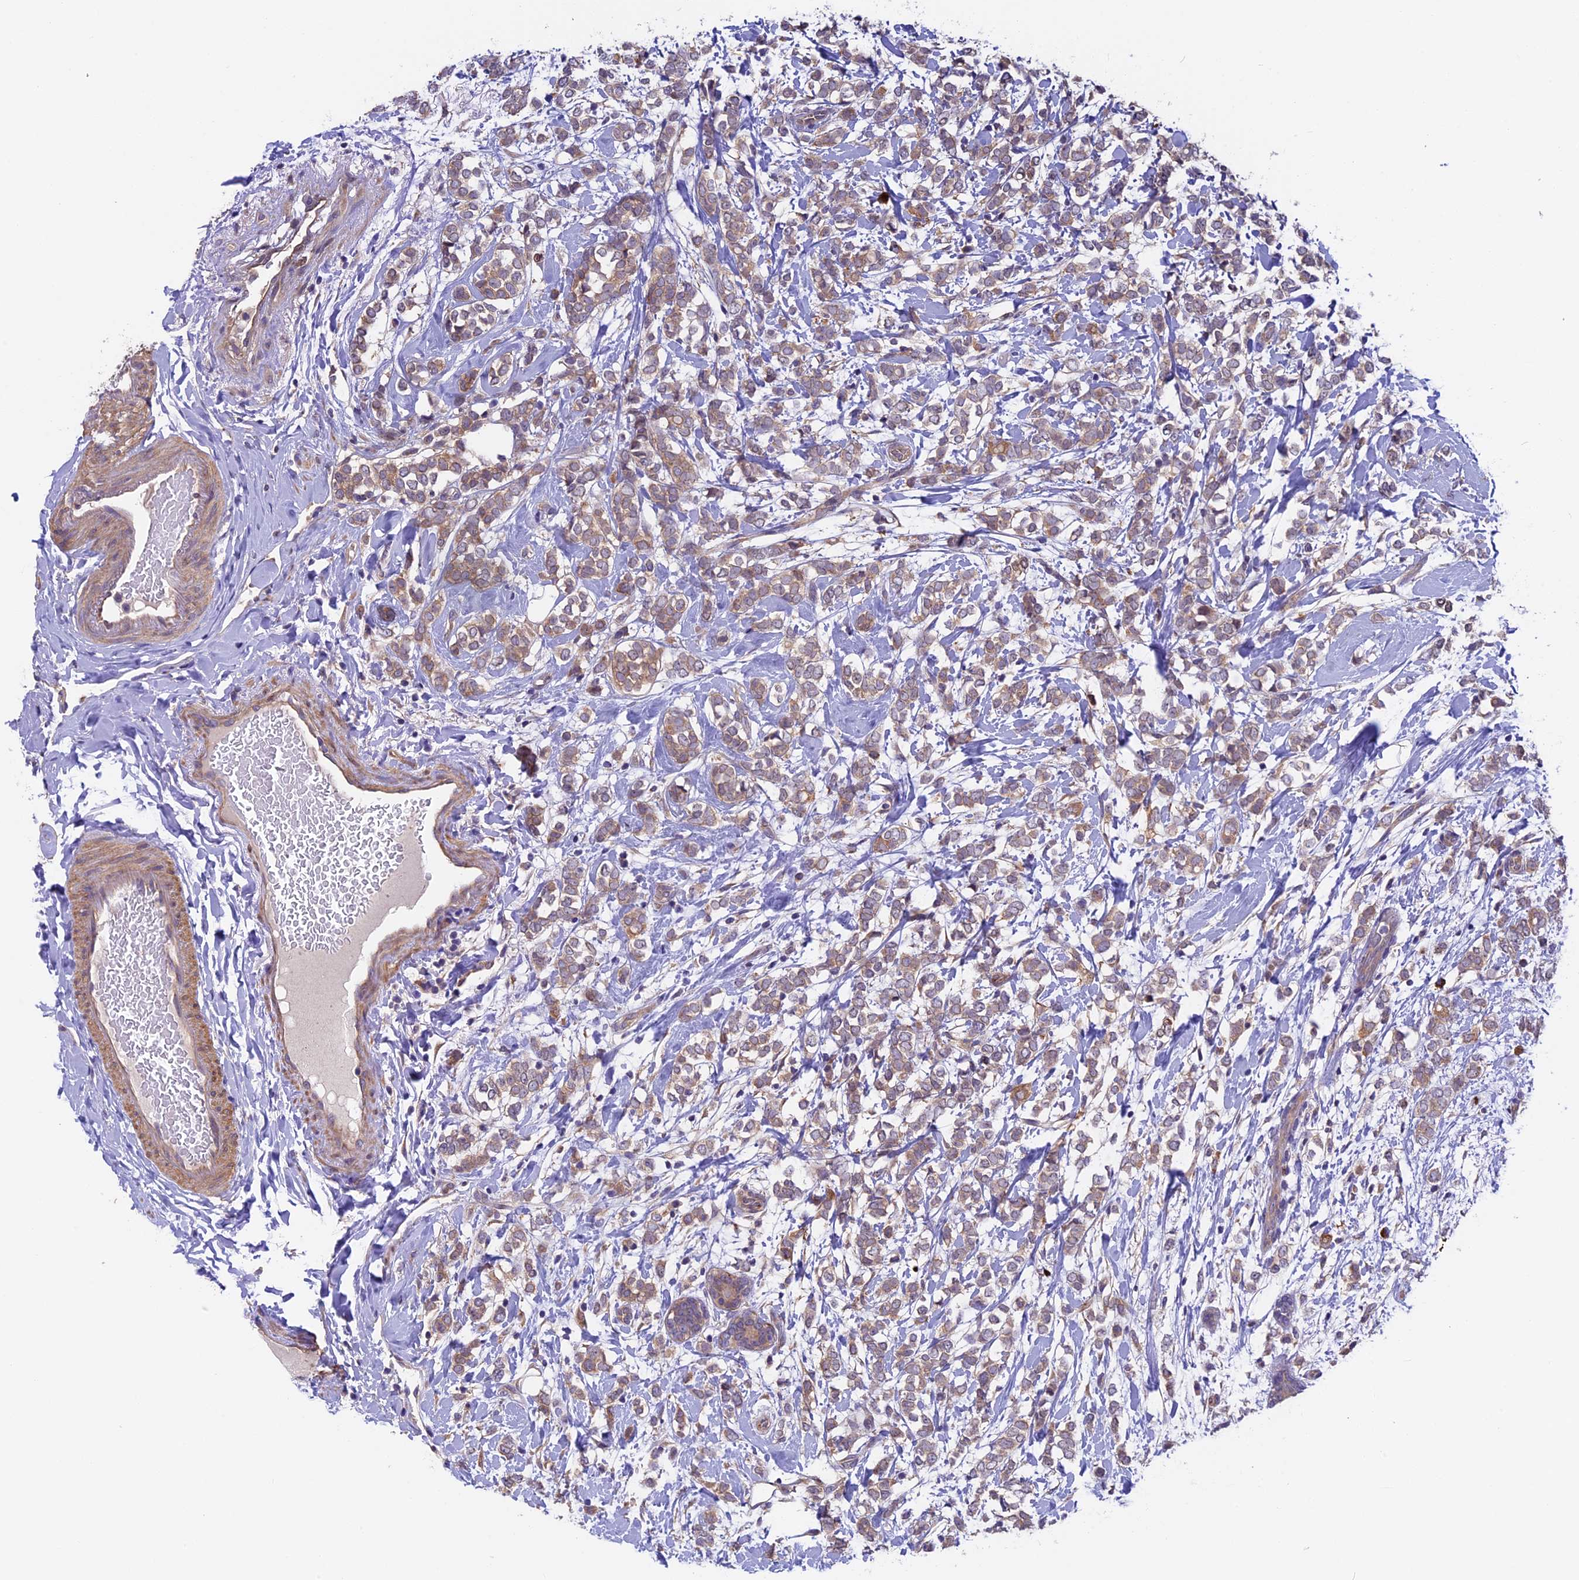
{"staining": {"intensity": "weak", "quantity": ">75%", "location": "cytoplasmic/membranous"}, "tissue": "breast cancer", "cell_type": "Tumor cells", "image_type": "cancer", "snomed": [{"axis": "morphology", "description": "Normal tissue, NOS"}, {"axis": "morphology", "description": "Lobular carcinoma"}, {"axis": "topography", "description": "Breast"}], "caption": "An immunohistochemistry histopathology image of neoplastic tissue is shown. Protein staining in brown labels weak cytoplasmic/membranous positivity in breast cancer (lobular carcinoma) within tumor cells.", "gene": "CCDC9B", "patient": {"sex": "female", "age": 47}}